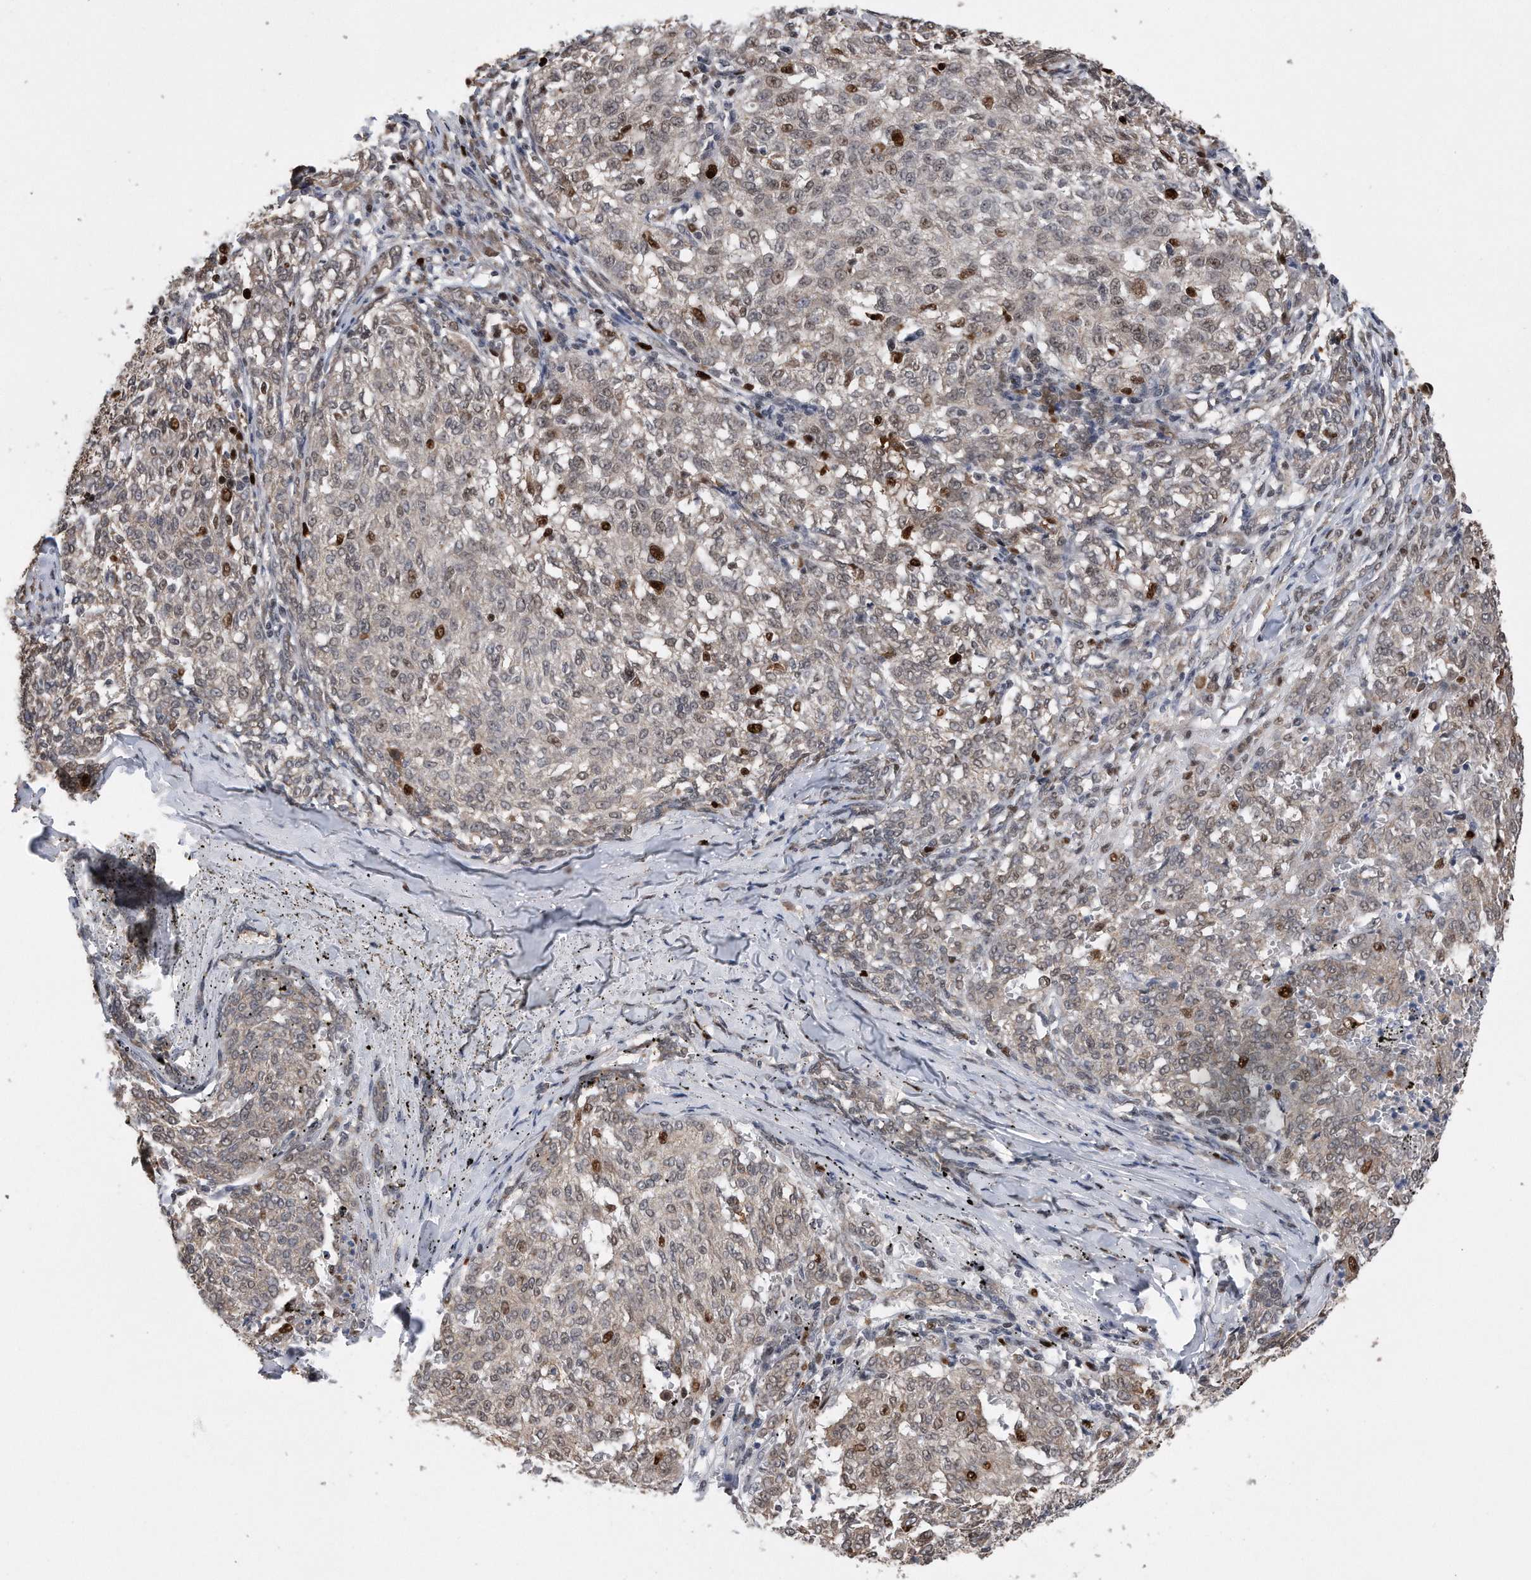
{"staining": {"intensity": "strong", "quantity": "<25%", "location": "nuclear"}, "tissue": "melanoma", "cell_type": "Tumor cells", "image_type": "cancer", "snomed": [{"axis": "morphology", "description": "Malignant melanoma, NOS"}, {"axis": "topography", "description": "Skin"}], "caption": "DAB (3,3'-diaminobenzidine) immunohistochemical staining of malignant melanoma demonstrates strong nuclear protein expression in about <25% of tumor cells.", "gene": "PCNA", "patient": {"sex": "female", "age": 72}}